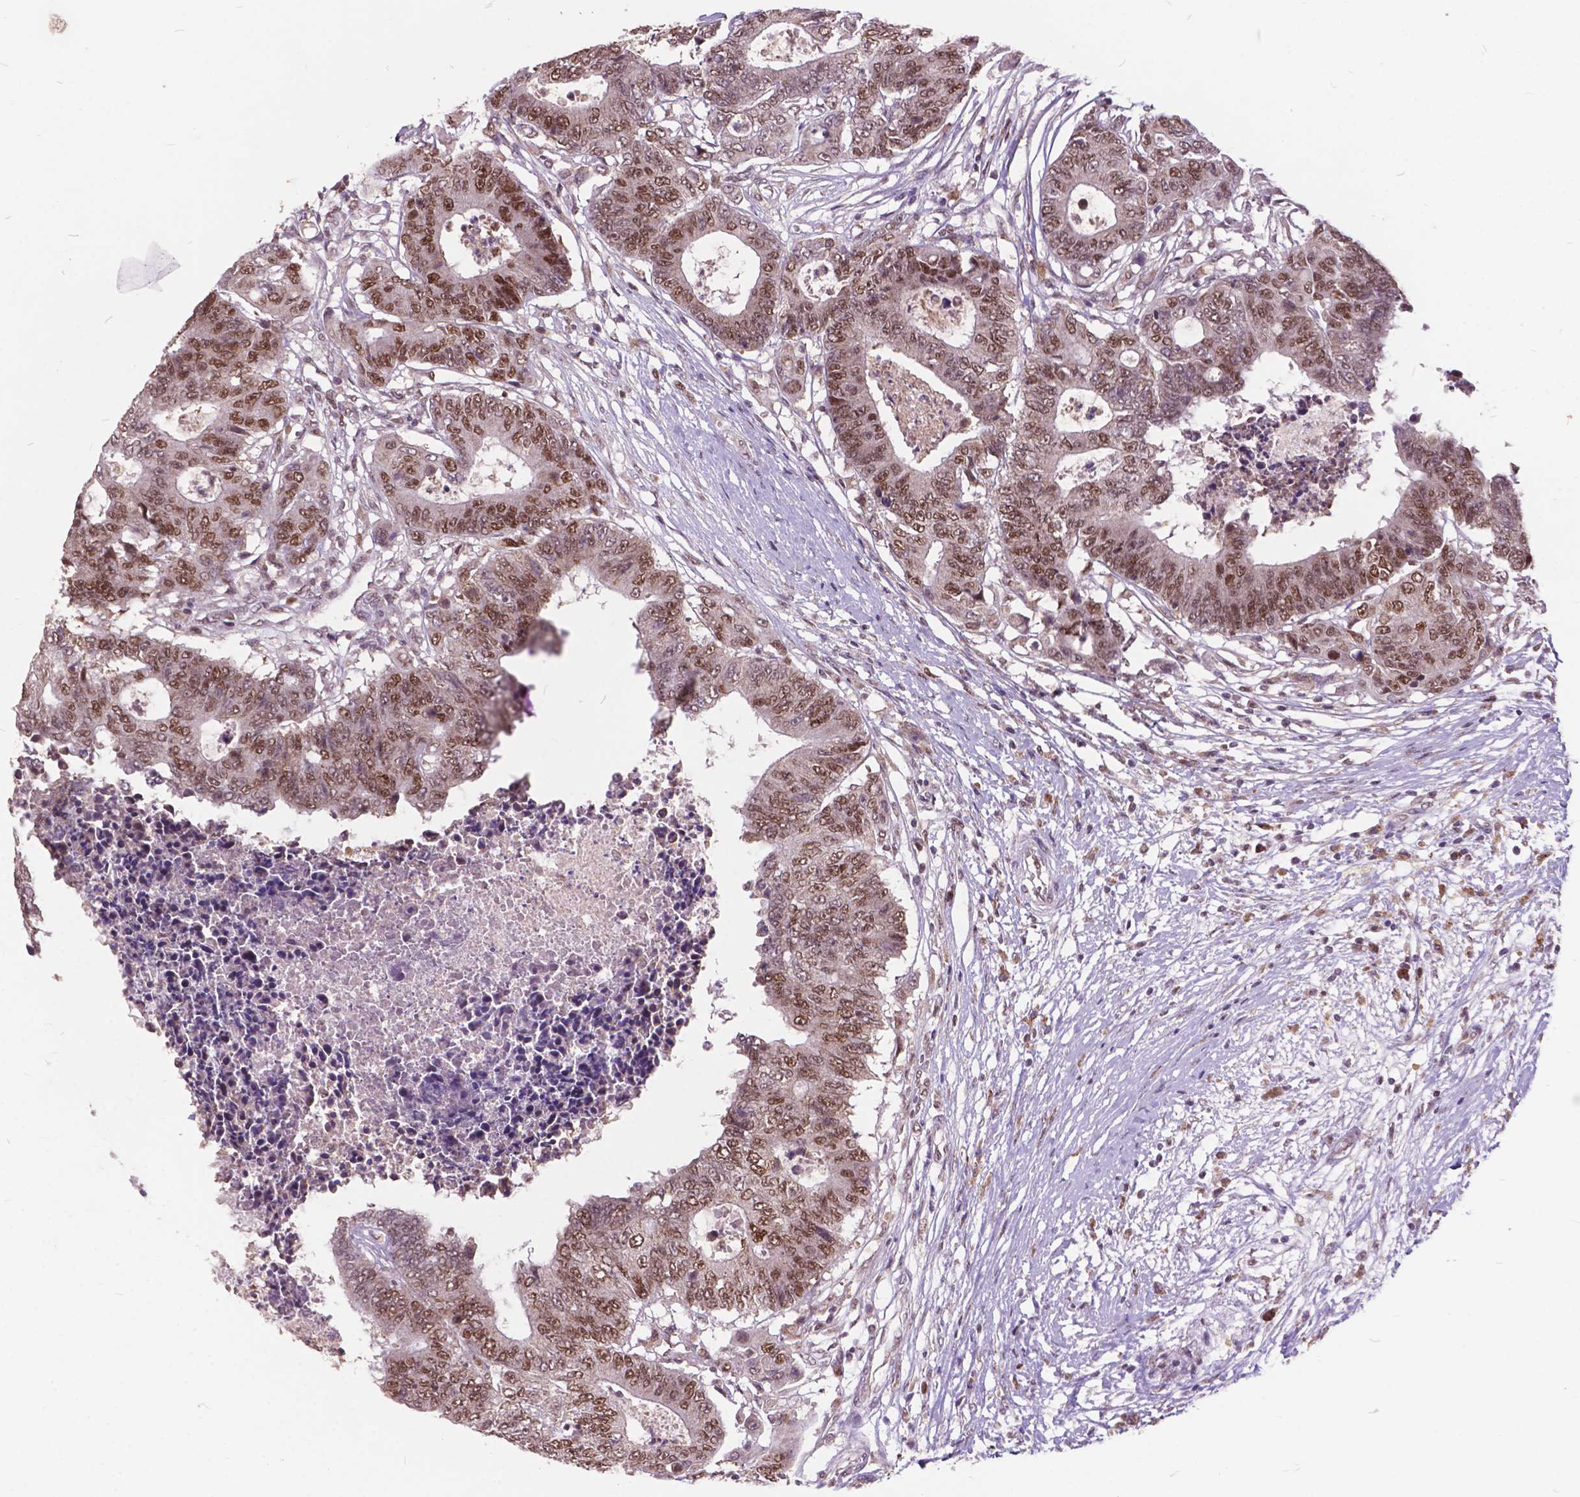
{"staining": {"intensity": "moderate", "quantity": ">75%", "location": "nuclear"}, "tissue": "colorectal cancer", "cell_type": "Tumor cells", "image_type": "cancer", "snomed": [{"axis": "morphology", "description": "Adenocarcinoma, NOS"}, {"axis": "topography", "description": "Colon"}], "caption": "Brown immunohistochemical staining in human colorectal cancer shows moderate nuclear expression in about >75% of tumor cells.", "gene": "MSH2", "patient": {"sex": "female", "age": 48}}